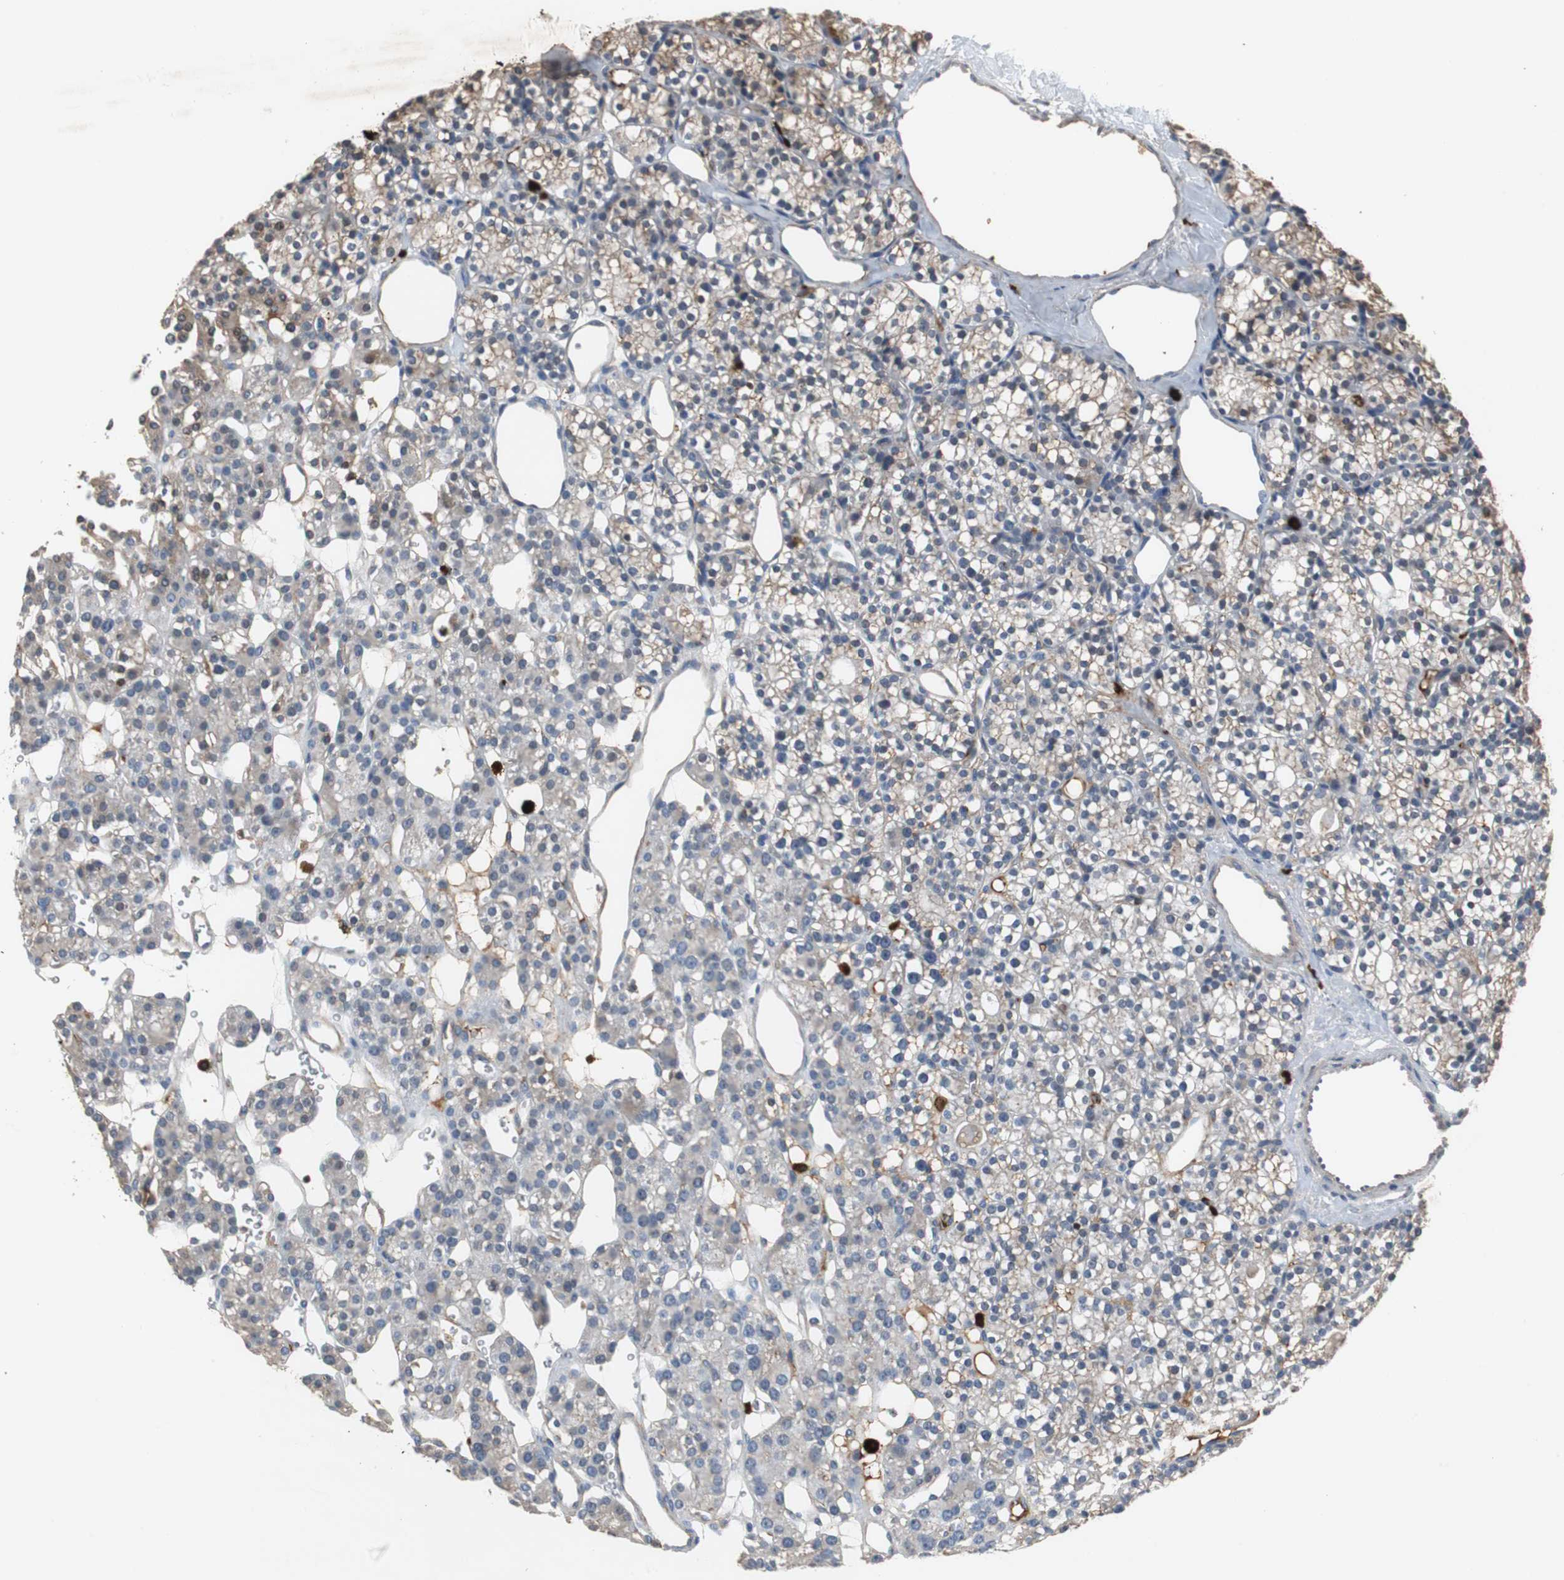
{"staining": {"intensity": "weak", "quantity": "25%-75%", "location": "cytoplasmic/membranous"}, "tissue": "parathyroid gland", "cell_type": "Glandular cells", "image_type": "normal", "snomed": [{"axis": "morphology", "description": "Normal tissue, NOS"}, {"axis": "topography", "description": "Parathyroid gland"}], "caption": "Normal parathyroid gland was stained to show a protein in brown. There is low levels of weak cytoplasmic/membranous positivity in approximately 25%-75% of glandular cells. (Stains: DAB in brown, nuclei in blue, Microscopy: brightfield microscopy at high magnification).", "gene": "SORT1", "patient": {"sex": "female", "age": 64}}